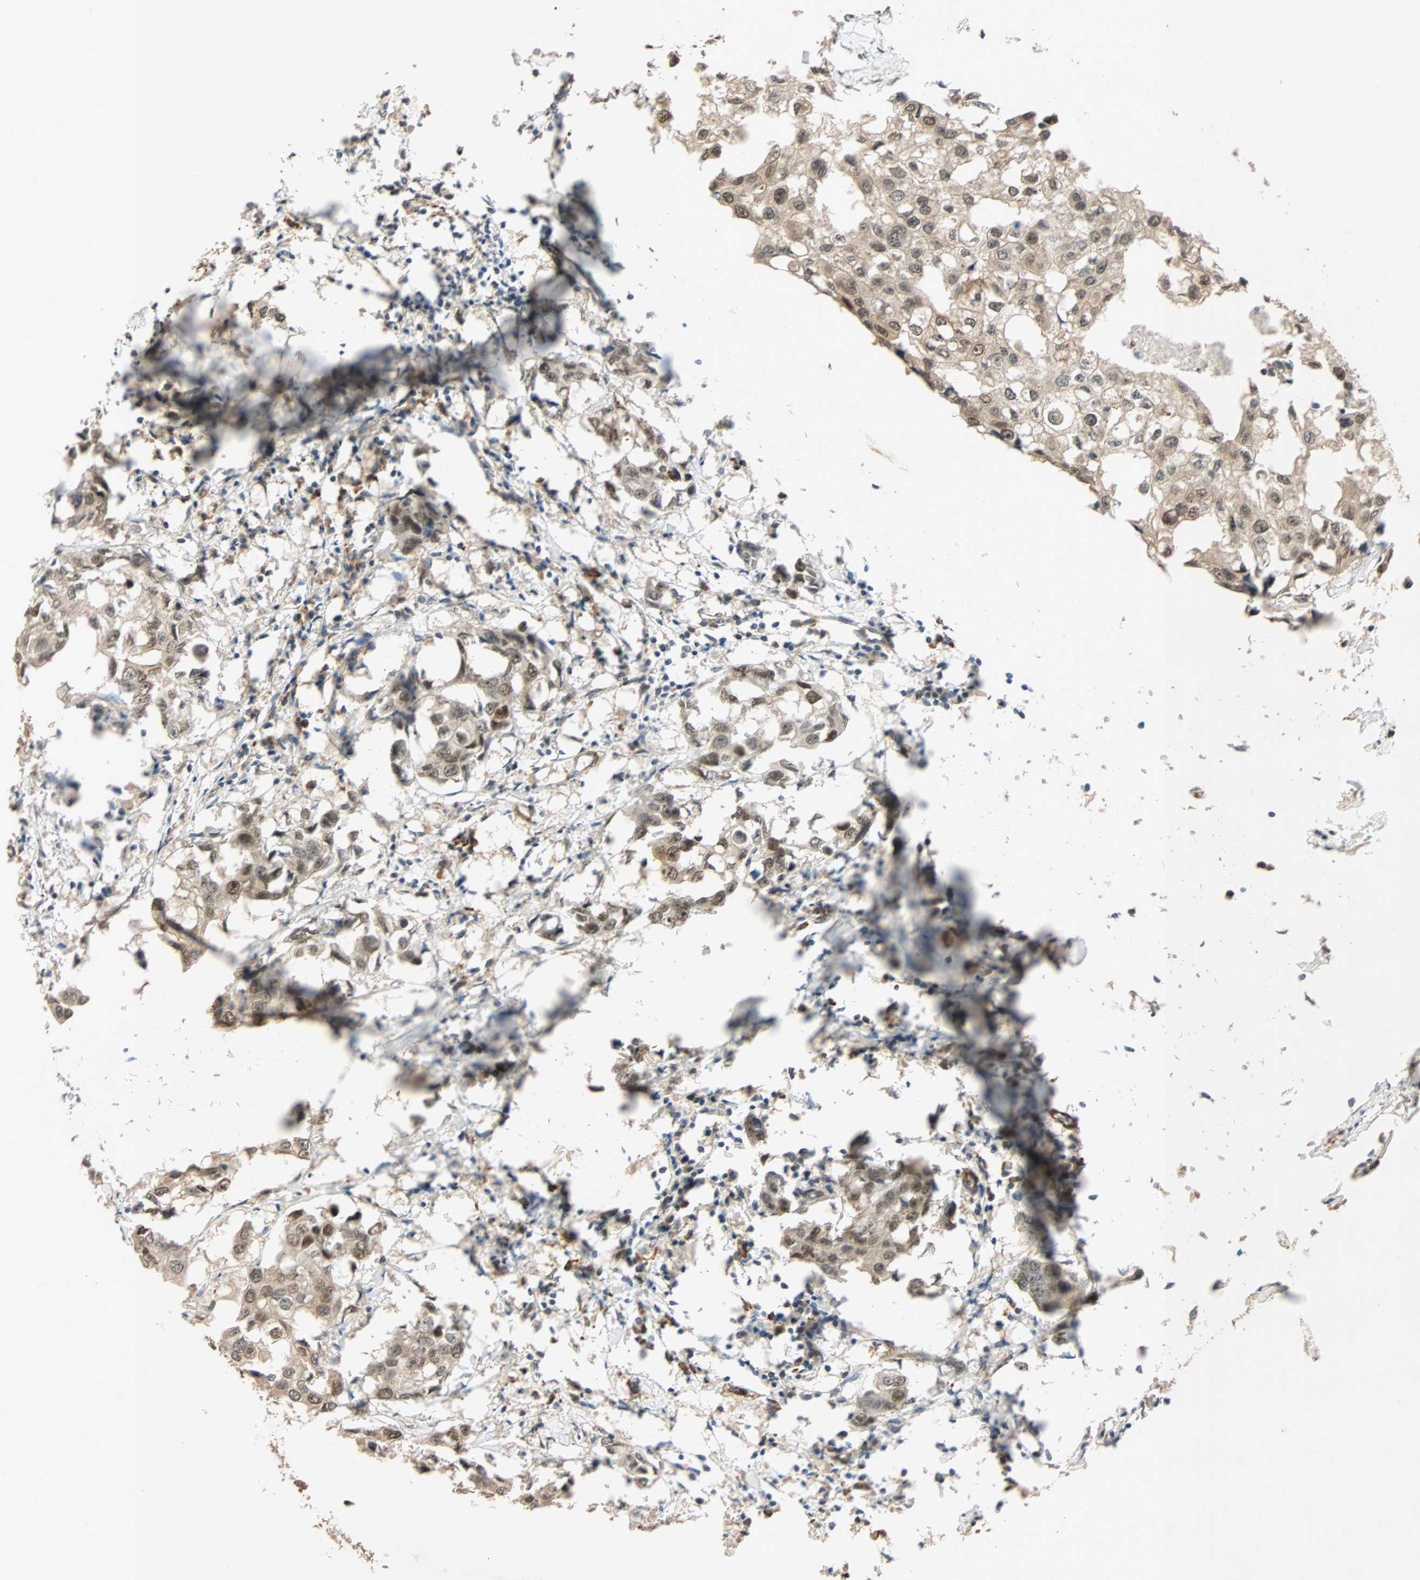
{"staining": {"intensity": "moderate", "quantity": ">75%", "location": "cytoplasmic/membranous,nuclear"}, "tissue": "breast cancer", "cell_type": "Tumor cells", "image_type": "cancer", "snomed": [{"axis": "morphology", "description": "Duct carcinoma"}, {"axis": "topography", "description": "Breast"}], "caption": "Protein expression analysis of human breast cancer reveals moderate cytoplasmic/membranous and nuclear staining in approximately >75% of tumor cells.", "gene": "QSER1", "patient": {"sex": "female", "age": 27}}